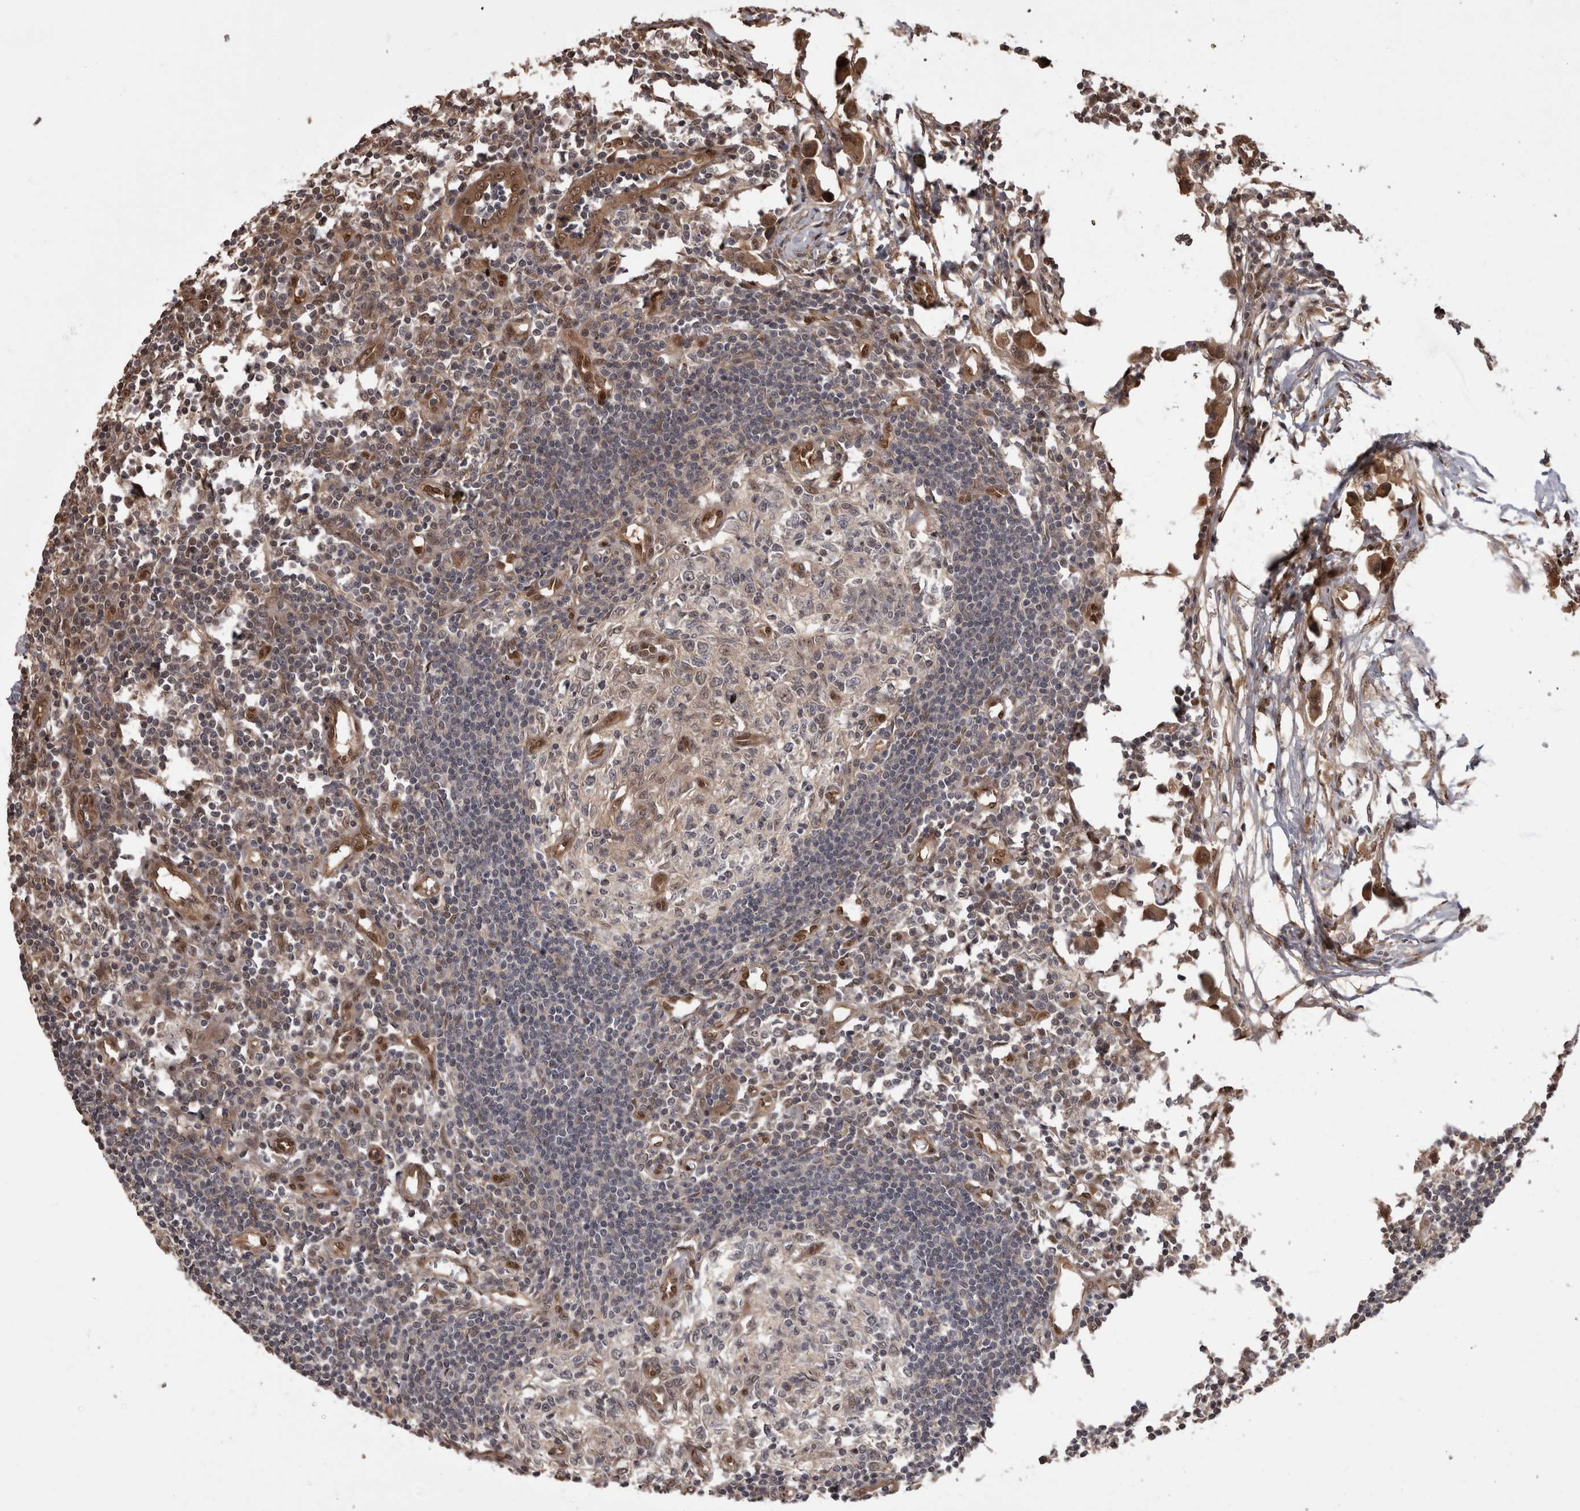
{"staining": {"intensity": "moderate", "quantity": "<25%", "location": "nuclear"}, "tissue": "lymph node", "cell_type": "Germinal center cells", "image_type": "normal", "snomed": [{"axis": "morphology", "description": "Normal tissue, NOS"}, {"axis": "morphology", "description": "Malignant melanoma, Metastatic site"}, {"axis": "topography", "description": "Lymph node"}], "caption": "A high-resolution photomicrograph shows immunohistochemistry (IHC) staining of benign lymph node, which reveals moderate nuclear expression in approximately <25% of germinal center cells.", "gene": "AKT3", "patient": {"sex": "male", "age": 41}}